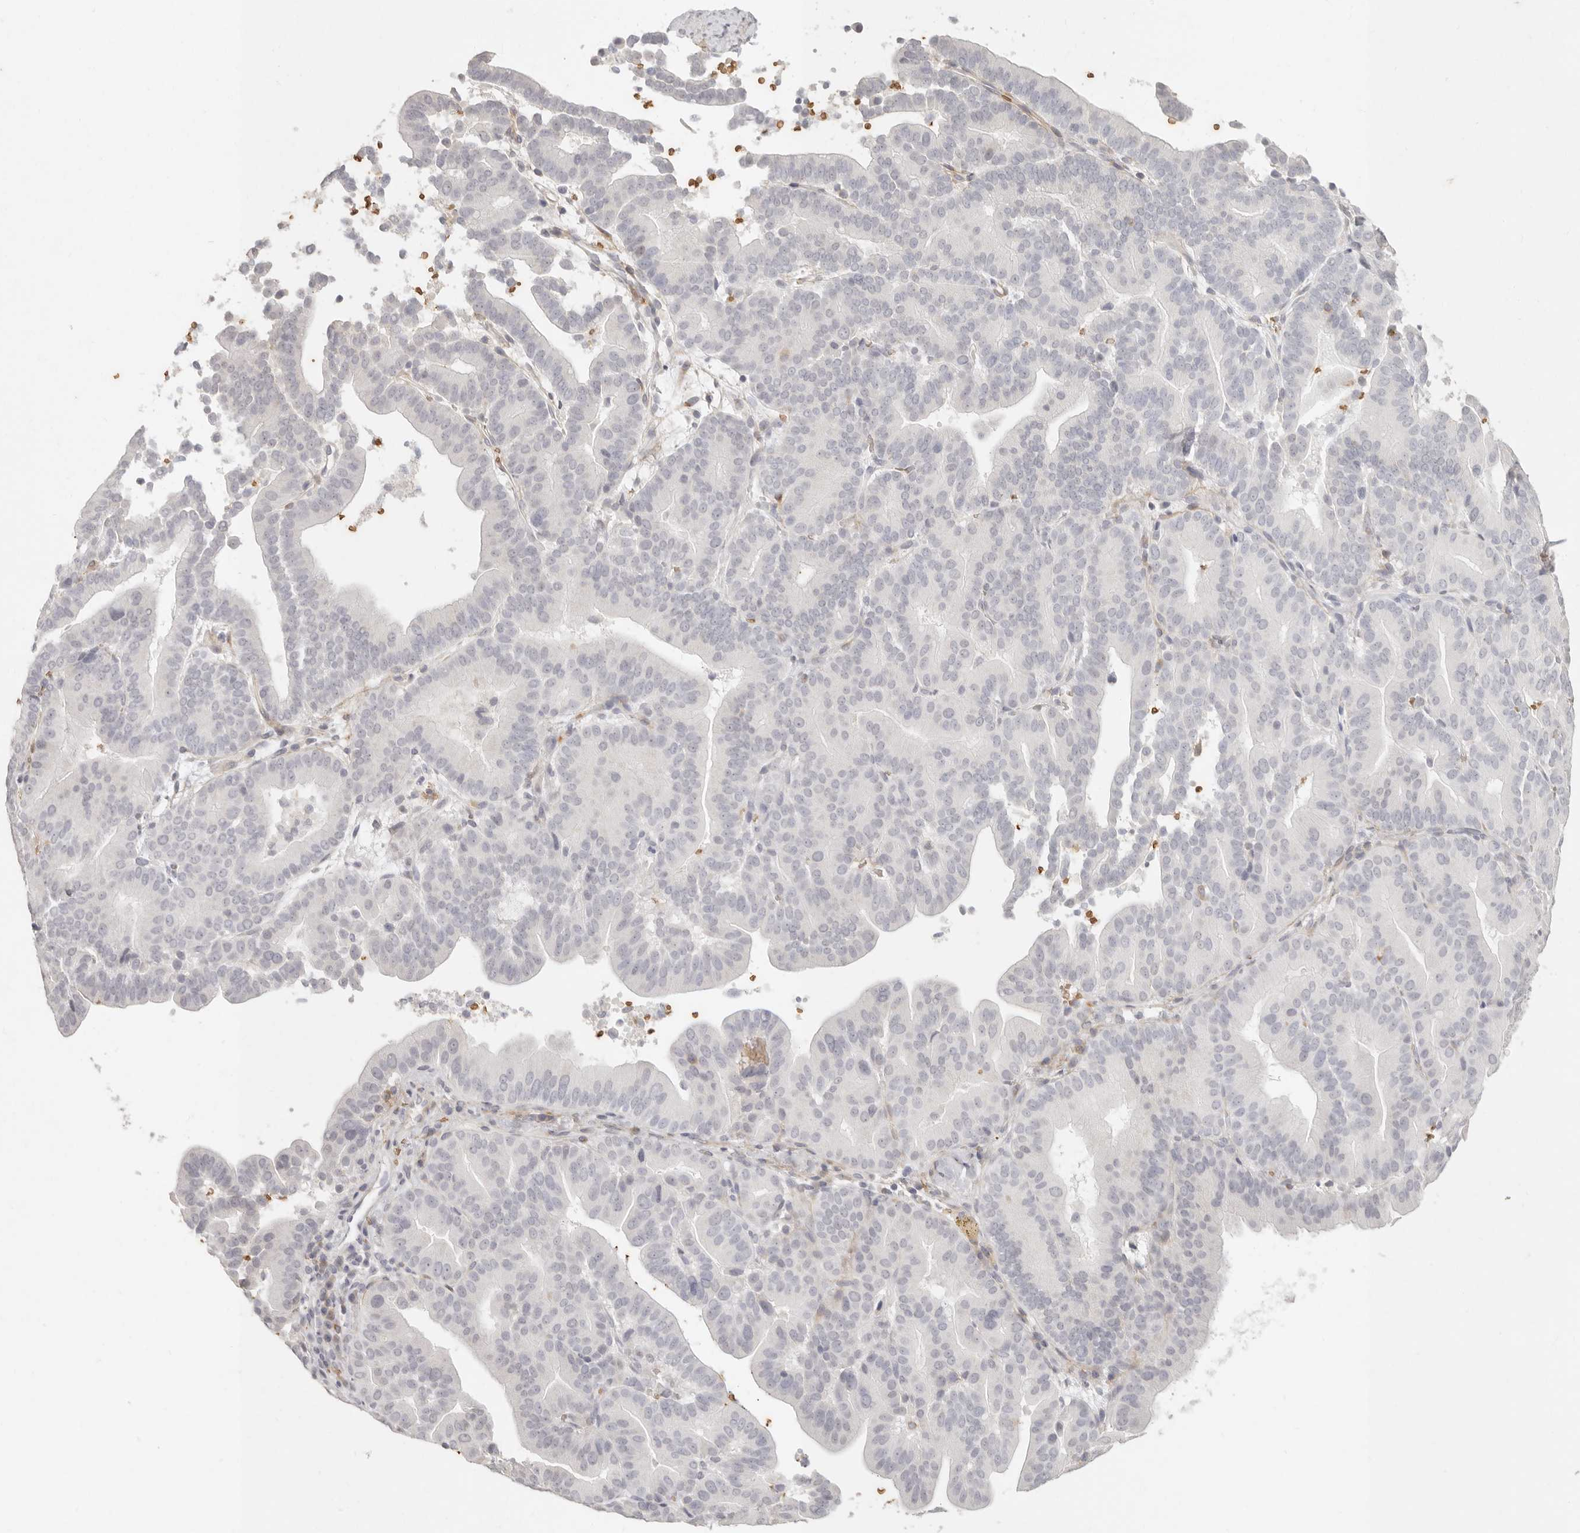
{"staining": {"intensity": "negative", "quantity": "none", "location": "none"}, "tissue": "liver cancer", "cell_type": "Tumor cells", "image_type": "cancer", "snomed": [{"axis": "morphology", "description": "Cholangiocarcinoma"}, {"axis": "topography", "description": "Liver"}], "caption": "The image shows no staining of tumor cells in liver cancer.", "gene": "NIBAN1", "patient": {"sex": "female", "age": 75}}